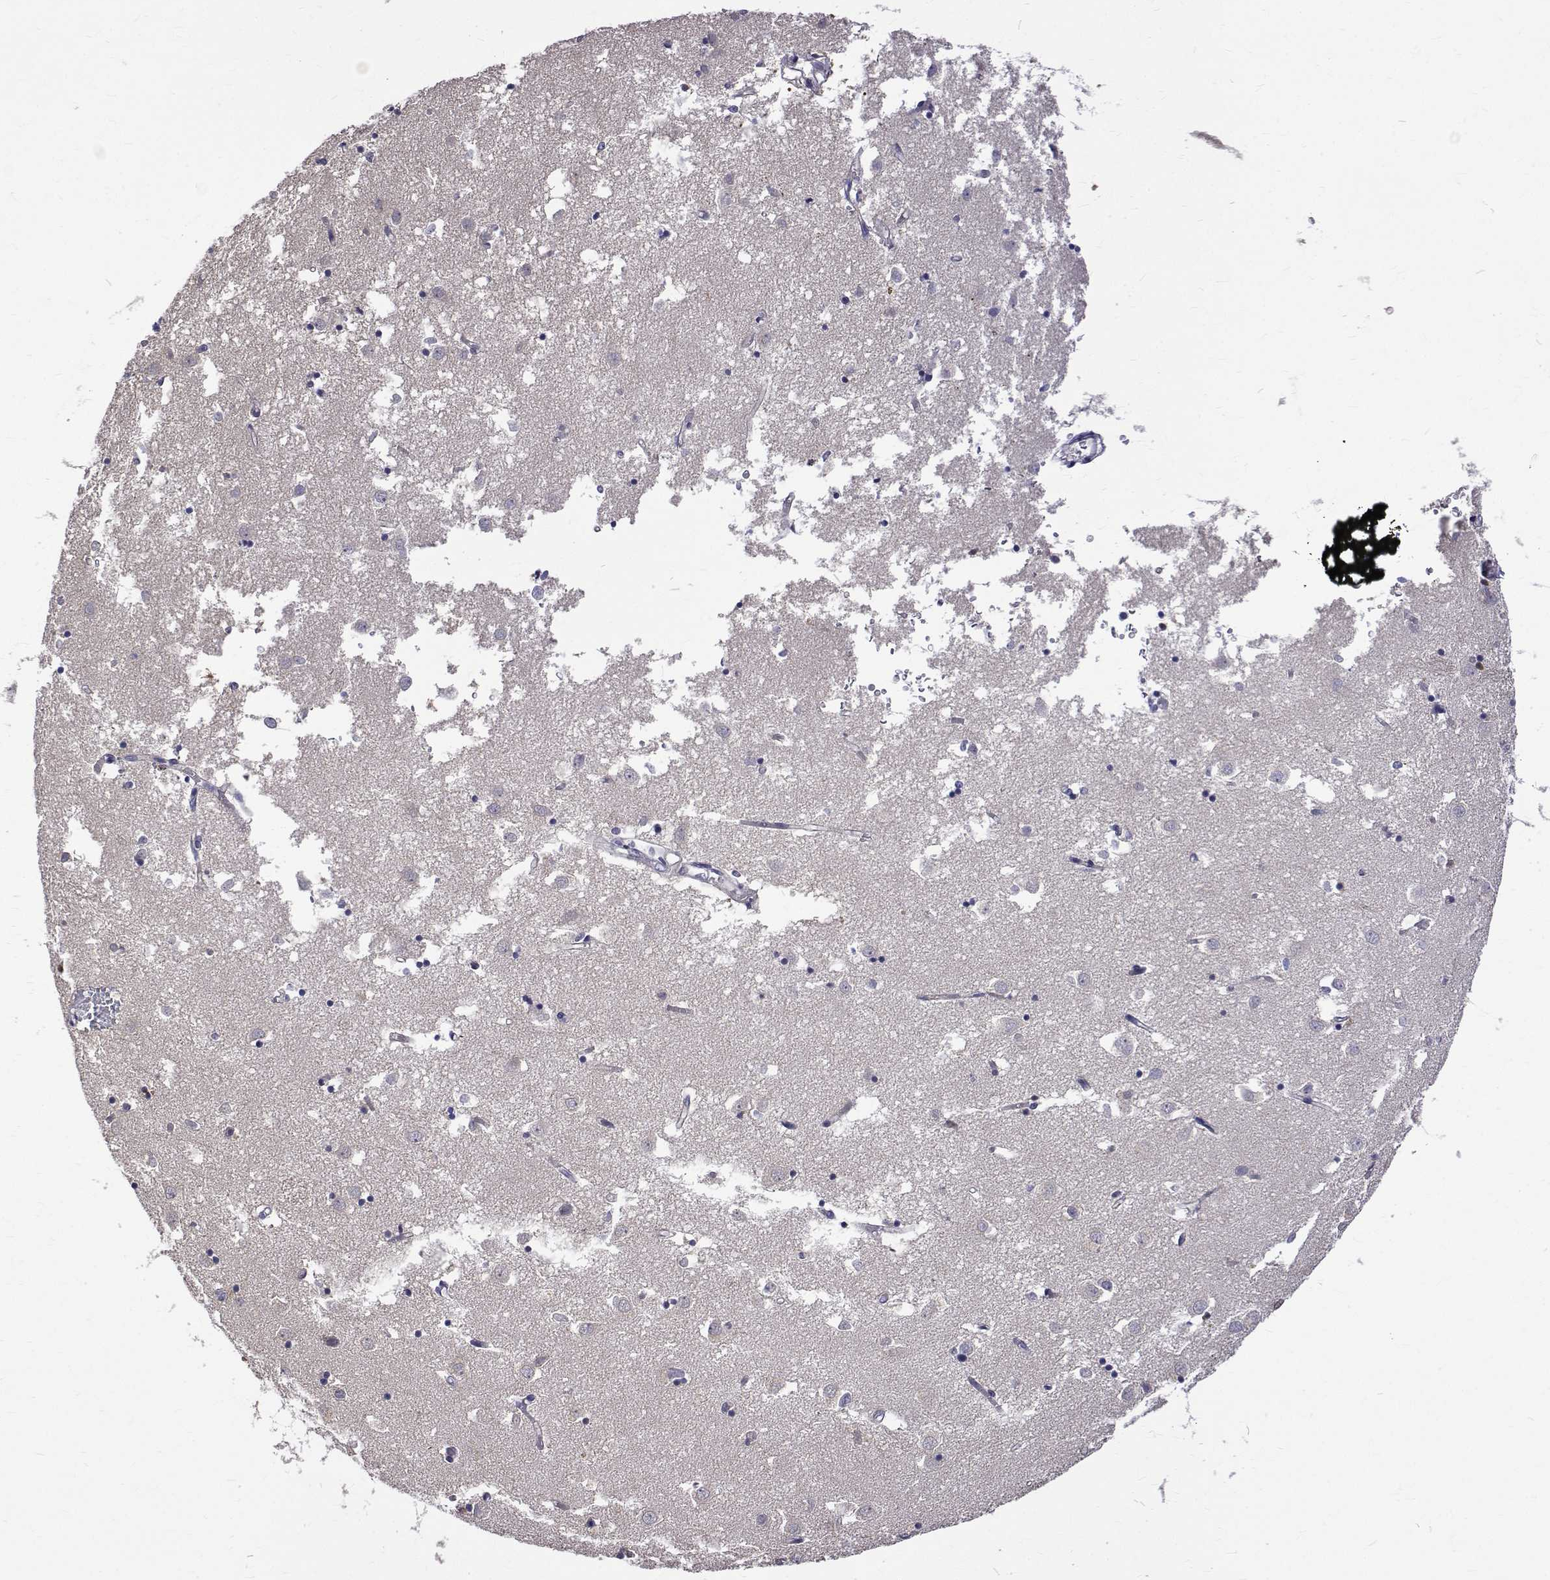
{"staining": {"intensity": "negative", "quantity": "none", "location": "none"}, "tissue": "caudate", "cell_type": "Glial cells", "image_type": "normal", "snomed": [{"axis": "morphology", "description": "Normal tissue, NOS"}, {"axis": "topography", "description": "Lateral ventricle wall"}], "caption": "This micrograph is of benign caudate stained with immunohistochemistry to label a protein in brown with the nuclei are counter-stained blue. There is no positivity in glial cells.", "gene": "PADI1", "patient": {"sex": "male", "age": 70}}